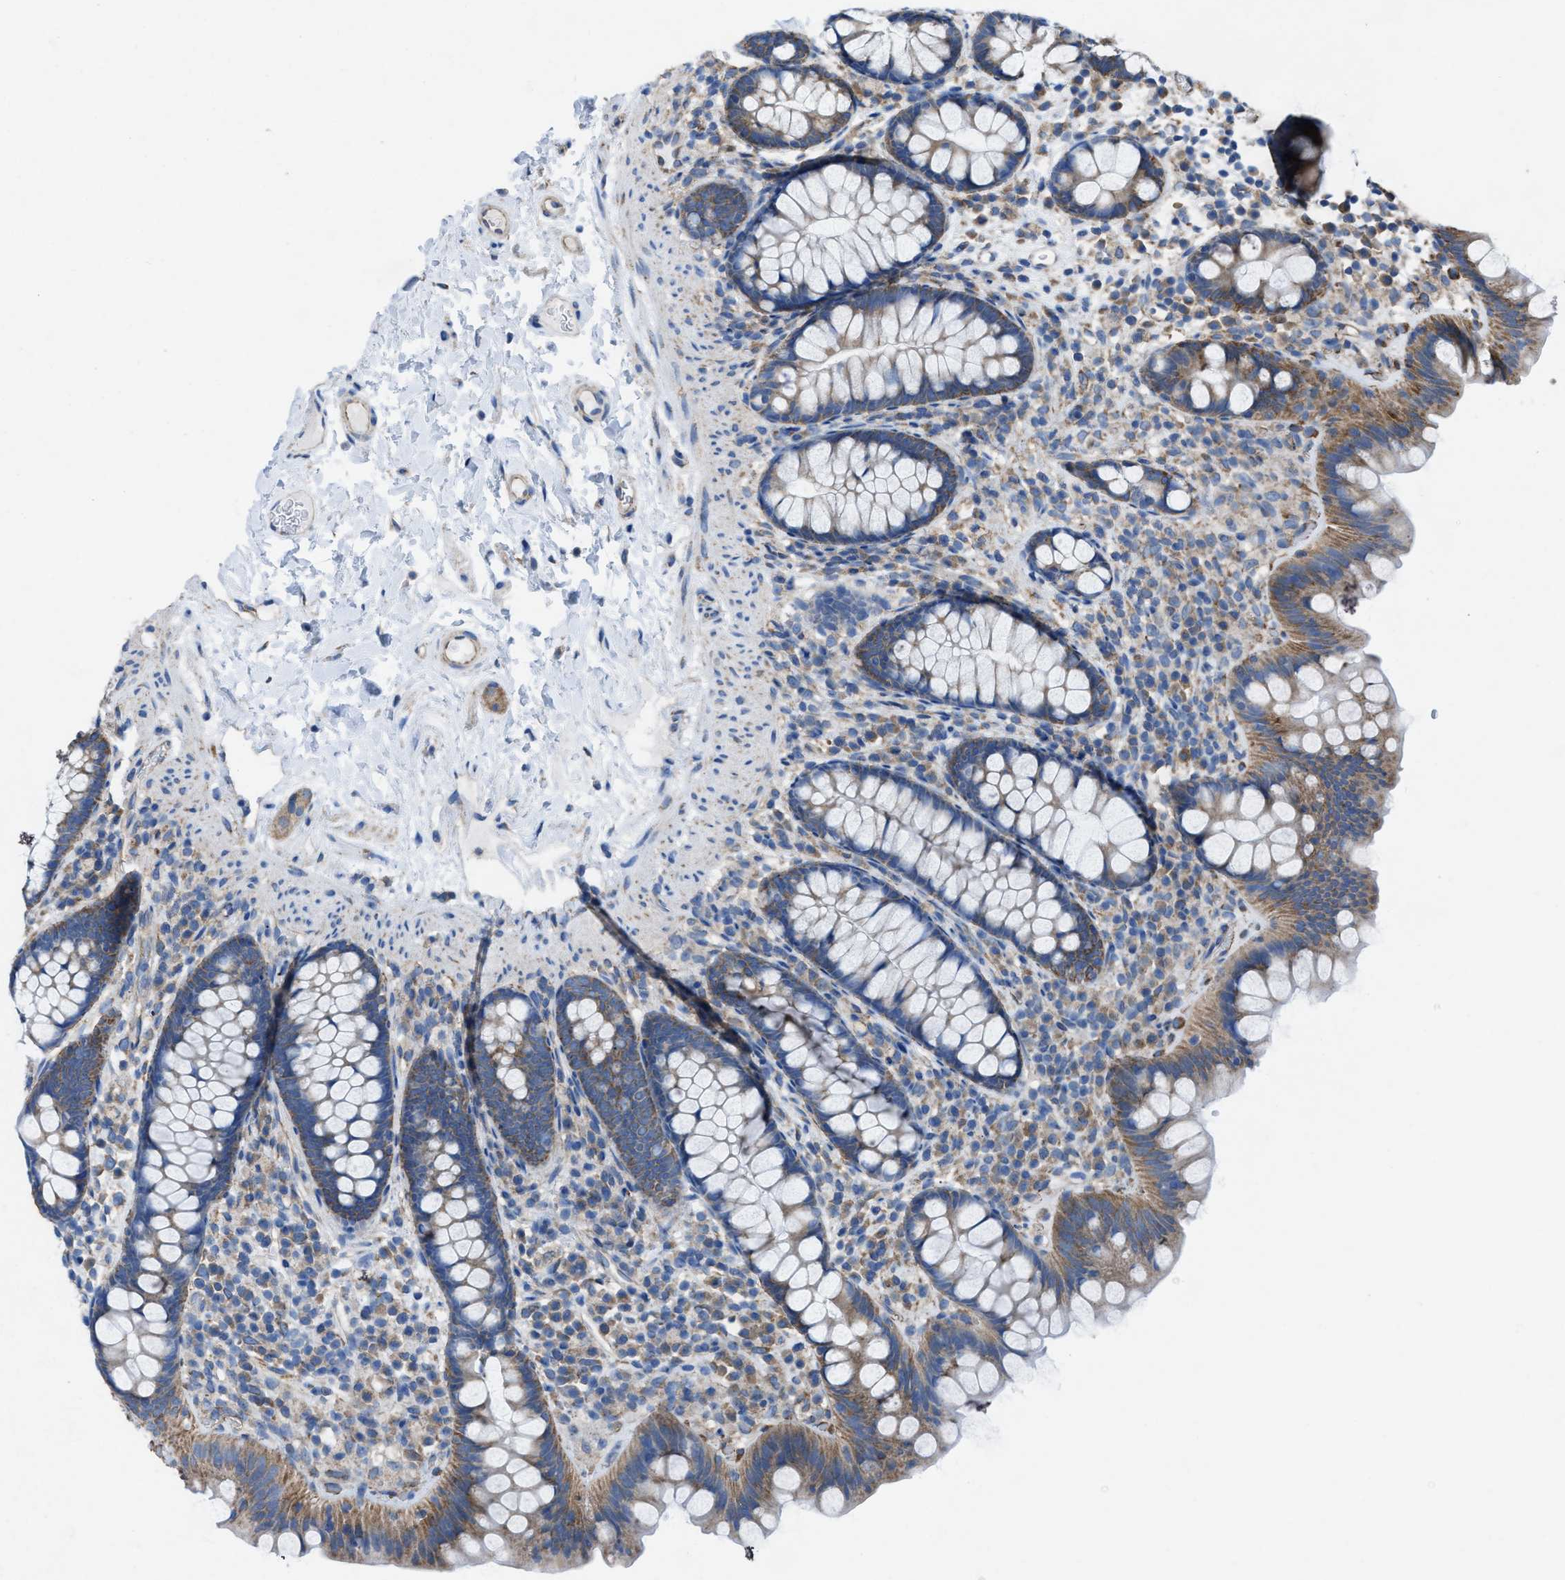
{"staining": {"intensity": "weak", "quantity": ">75%", "location": "cytoplasmic/membranous"}, "tissue": "colon", "cell_type": "Endothelial cells", "image_type": "normal", "snomed": [{"axis": "morphology", "description": "Normal tissue, NOS"}, {"axis": "topography", "description": "Colon"}], "caption": "This is a histology image of immunohistochemistry staining of normal colon, which shows weak positivity in the cytoplasmic/membranous of endothelial cells.", "gene": "DOLPP1", "patient": {"sex": "female", "age": 80}}